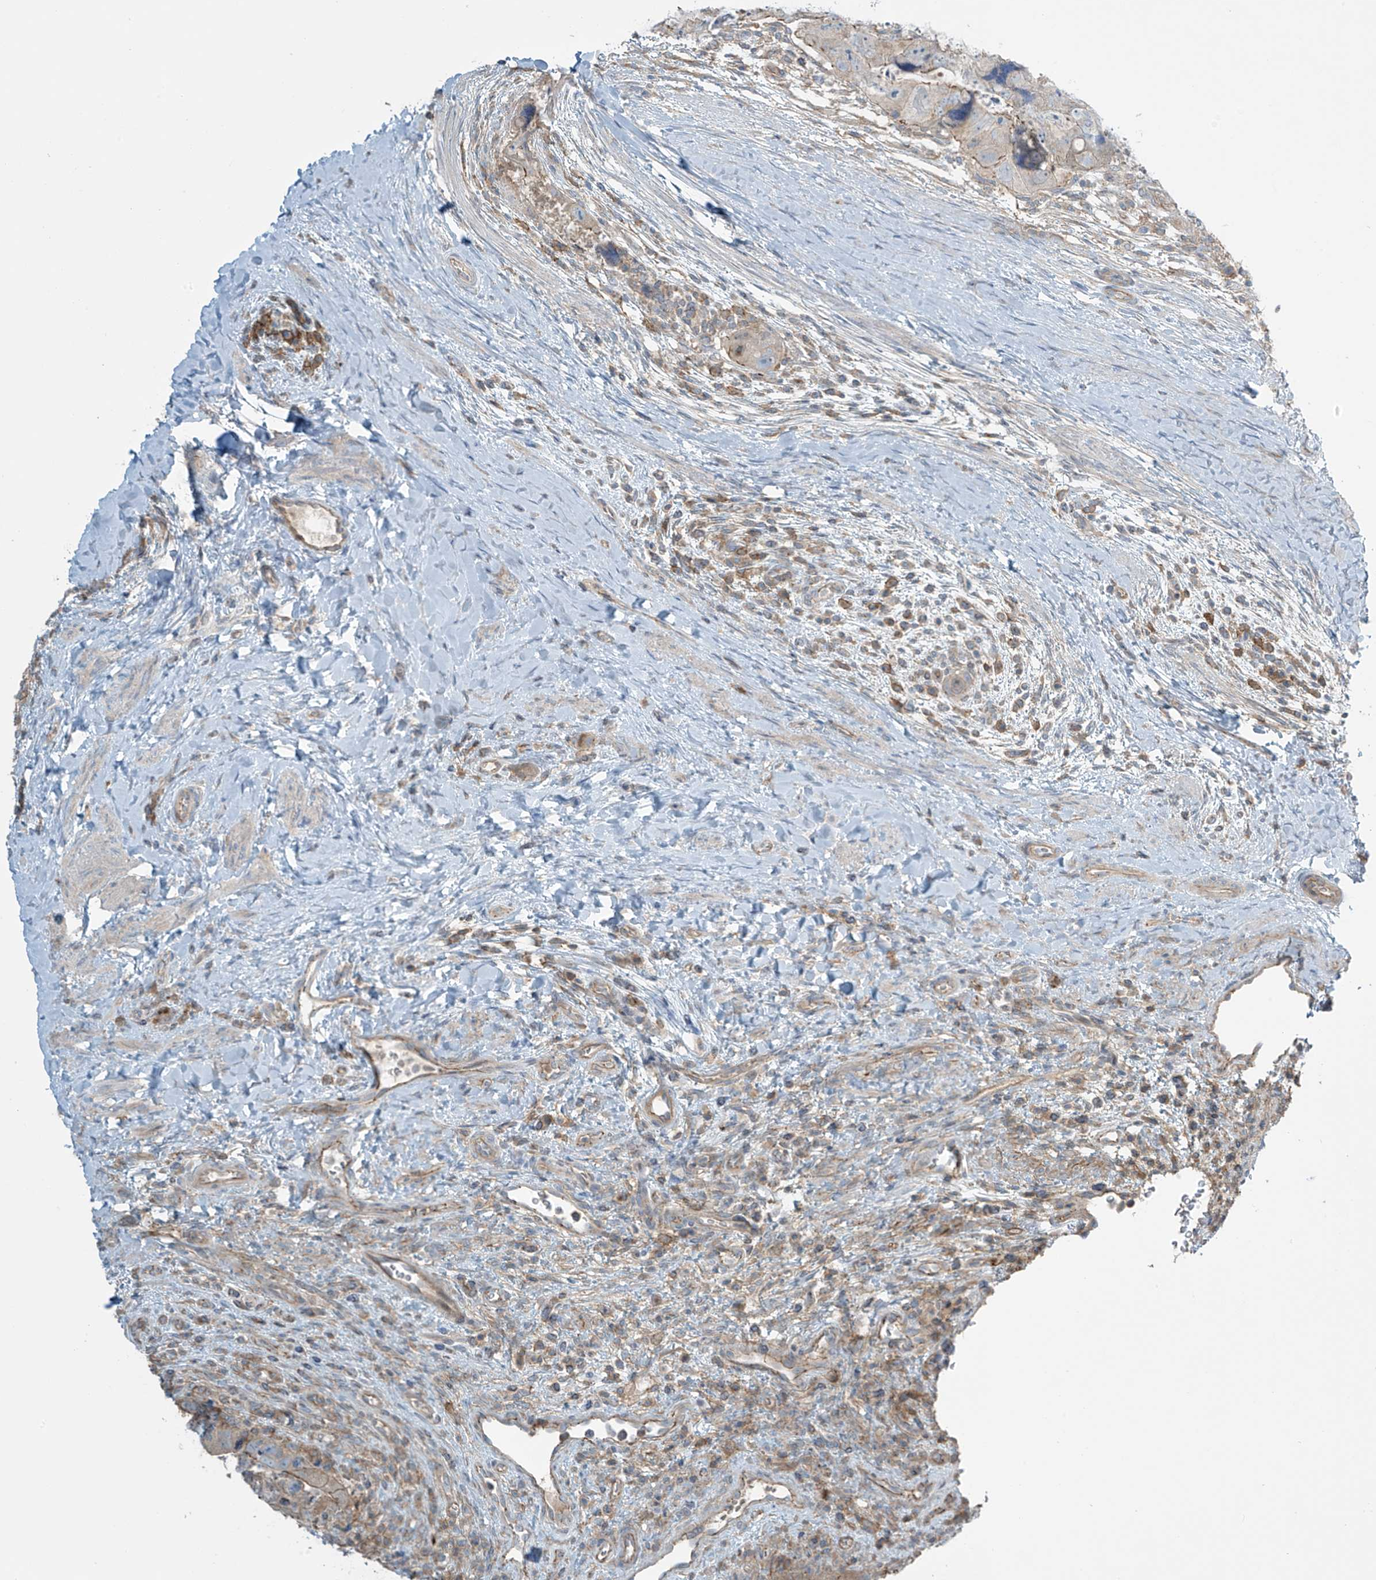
{"staining": {"intensity": "moderate", "quantity": ">75%", "location": "cytoplasmic/membranous"}, "tissue": "colorectal cancer", "cell_type": "Tumor cells", "image_type": "cancer", "snomed": [{"axis": "morphology", "description": "Adenocarcinoma, NOS"}, {"axis": "topography", "description": "Rectum"}], "caption": "A photomicrograph showing moderate cytoplasmic/membranous staining in approximately >75% of tumor cells in colorectal cancer, as visualized by brown immunohistochemical staining.", "gene": "SLC9A2", "patient": {"sex": "male", "age": 59}}